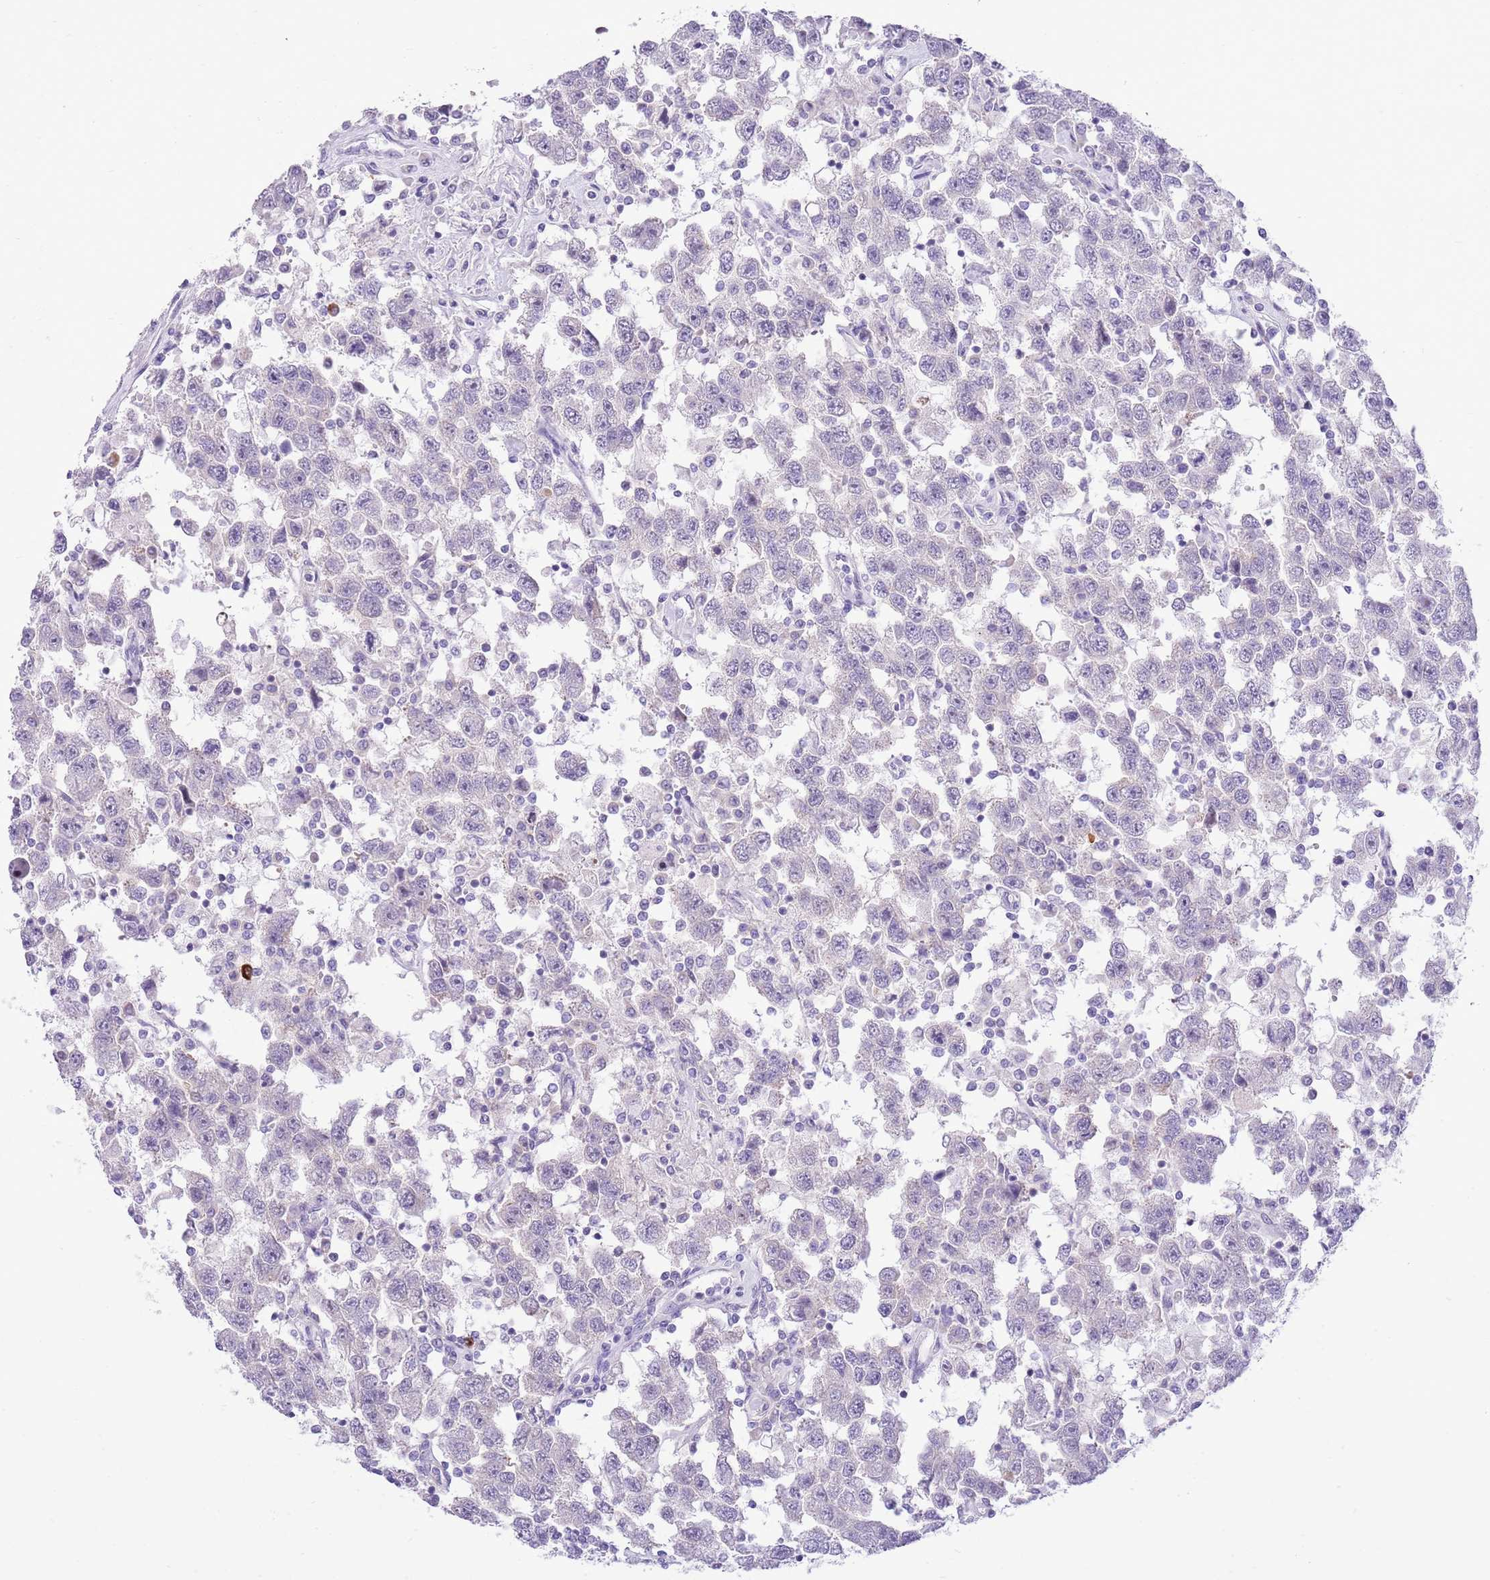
{"staining": {"intensity": "negative", "quantity": "none", "location": "none"}, "tissue": "testis cancer", "cell_type": "Tumor cells", "image_type": "cancer", "snomed": [{"axis": "morphology", "description": "Seminoma, NOS"}, {"axis": "topography", "description": "Testis"}], "caption": "Tumor cells show no significant positivity in seminoma (testis).", "gene": "ZC4H2", "patient": {"sex": "male", "age": 41}}